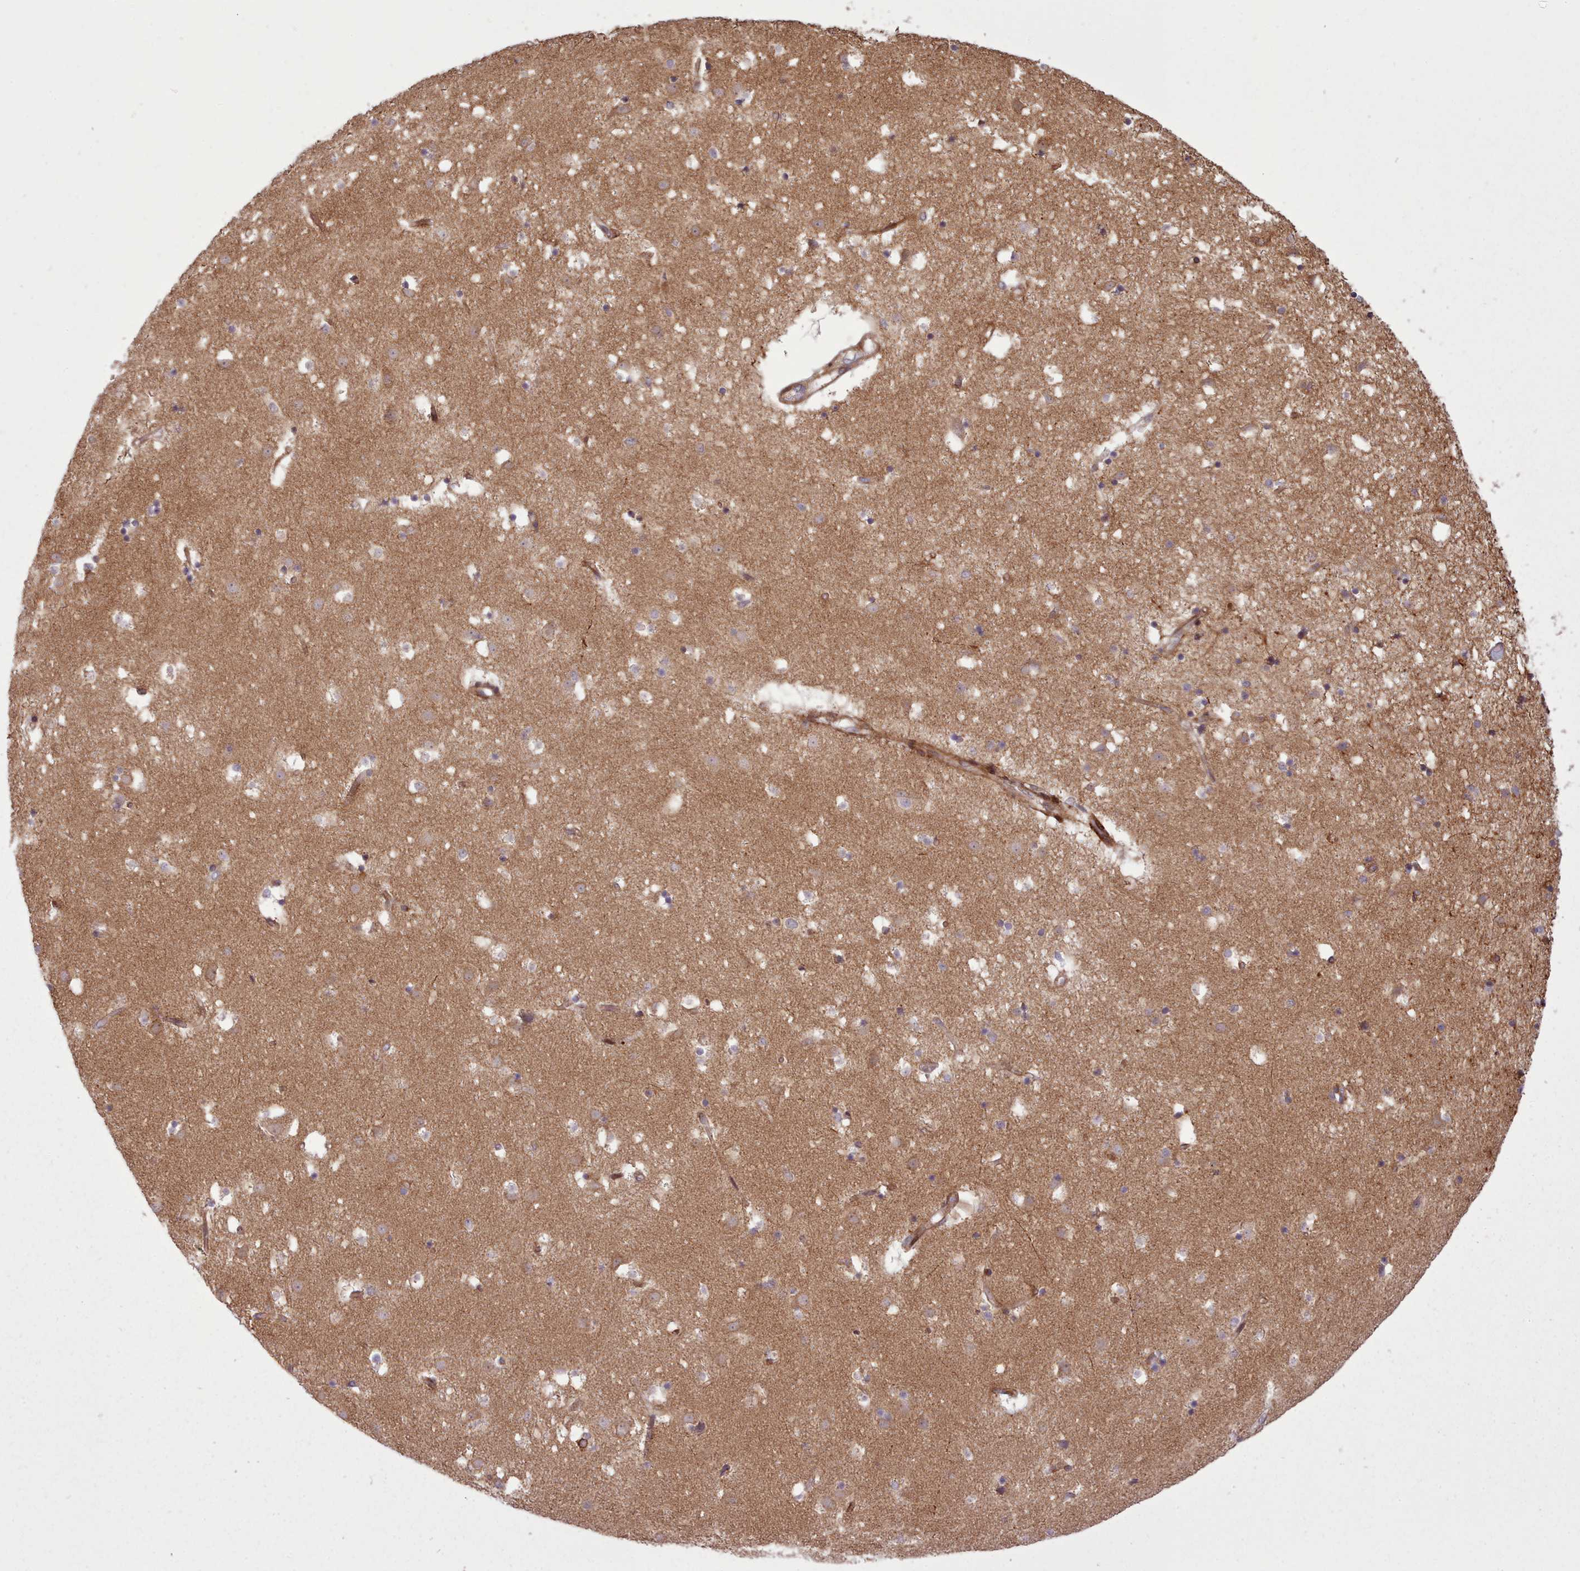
{"staining": {"intensity": "negative", "quantity": "none", "location": "none"}, "tissue": "caudate", "cell_type": "Glial cells", "image_type": "normal", "snomed": [{"axis": "morphology", "description": "Normal tissue, NOS"}, {"axis": "topography", "description": "Lateral ventricle wall"}], "caption": "Immunohistochemistry micrograph of normal caudate stained for a protein (brown), which shows no staining in glial cells. The staining was performed using DAB (3,3'-diaminobenzidine) to visualize the protein expression in brown, while the nuclei were stained in blue with hematoxylin (Magnification: 20x).", "gene": "NLRP7", "patient": {"sex": "male", "age": 58}}